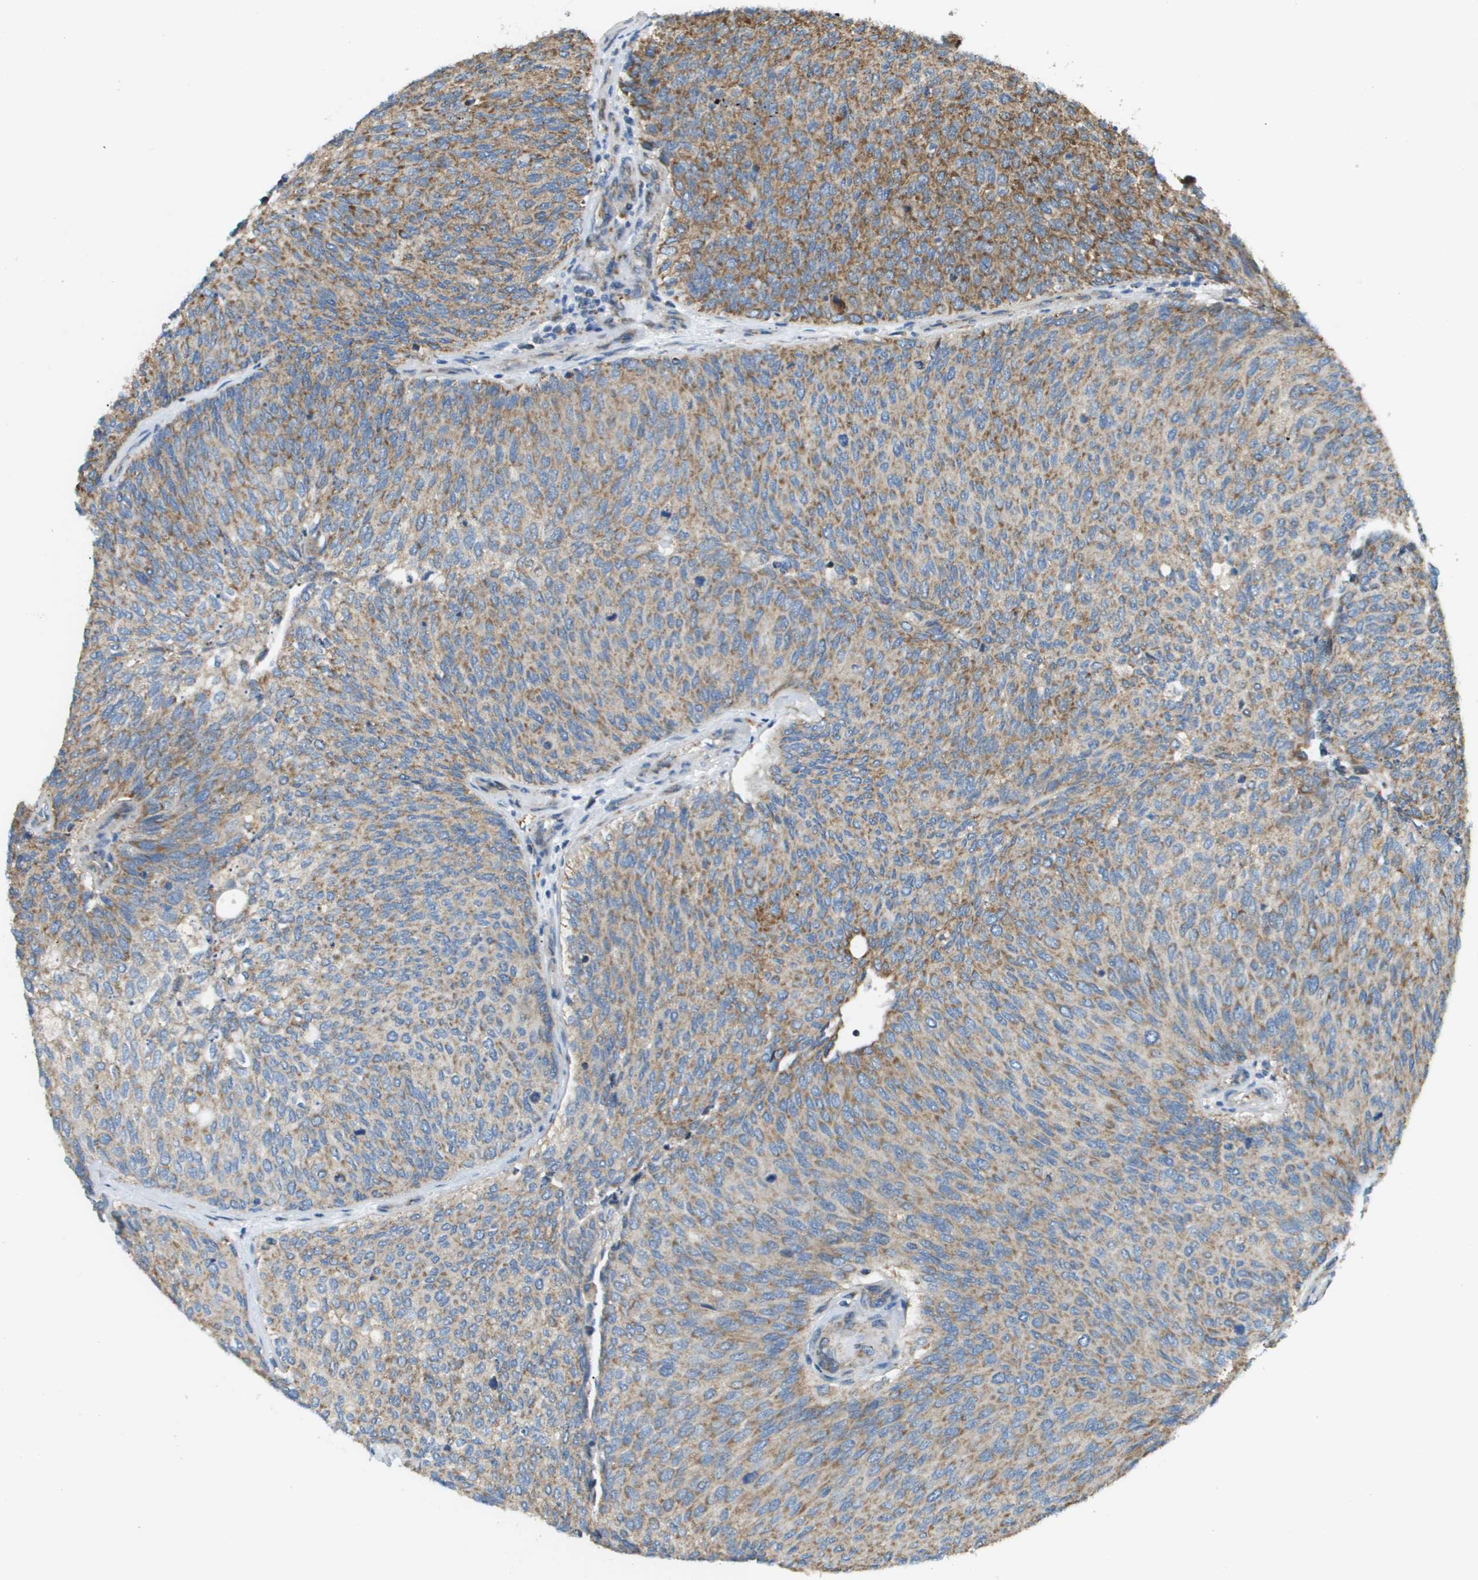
{"staining": {"intensity": "moderate", "quantity": ">75%", "location": "cytoplasmic/membranous"}, "tissue": "urothelial cancer", "cell_type": "Tumor cells", "image_type": "cancer", "snomed": [{"axis": "morphology", "description": "Urothelial carcinoma, Low grade"}, {"axis": "topography", "description": "Urinary bladder"}], "caption": "Low-grade urothelial carcinoma stained with immunohistochemistry (IHC) displays moderate cytoplasmic/membranous expression in about >75% of tumor cells.", "gene": "NRK", "patient": {"sex": "female", "age": 79}}